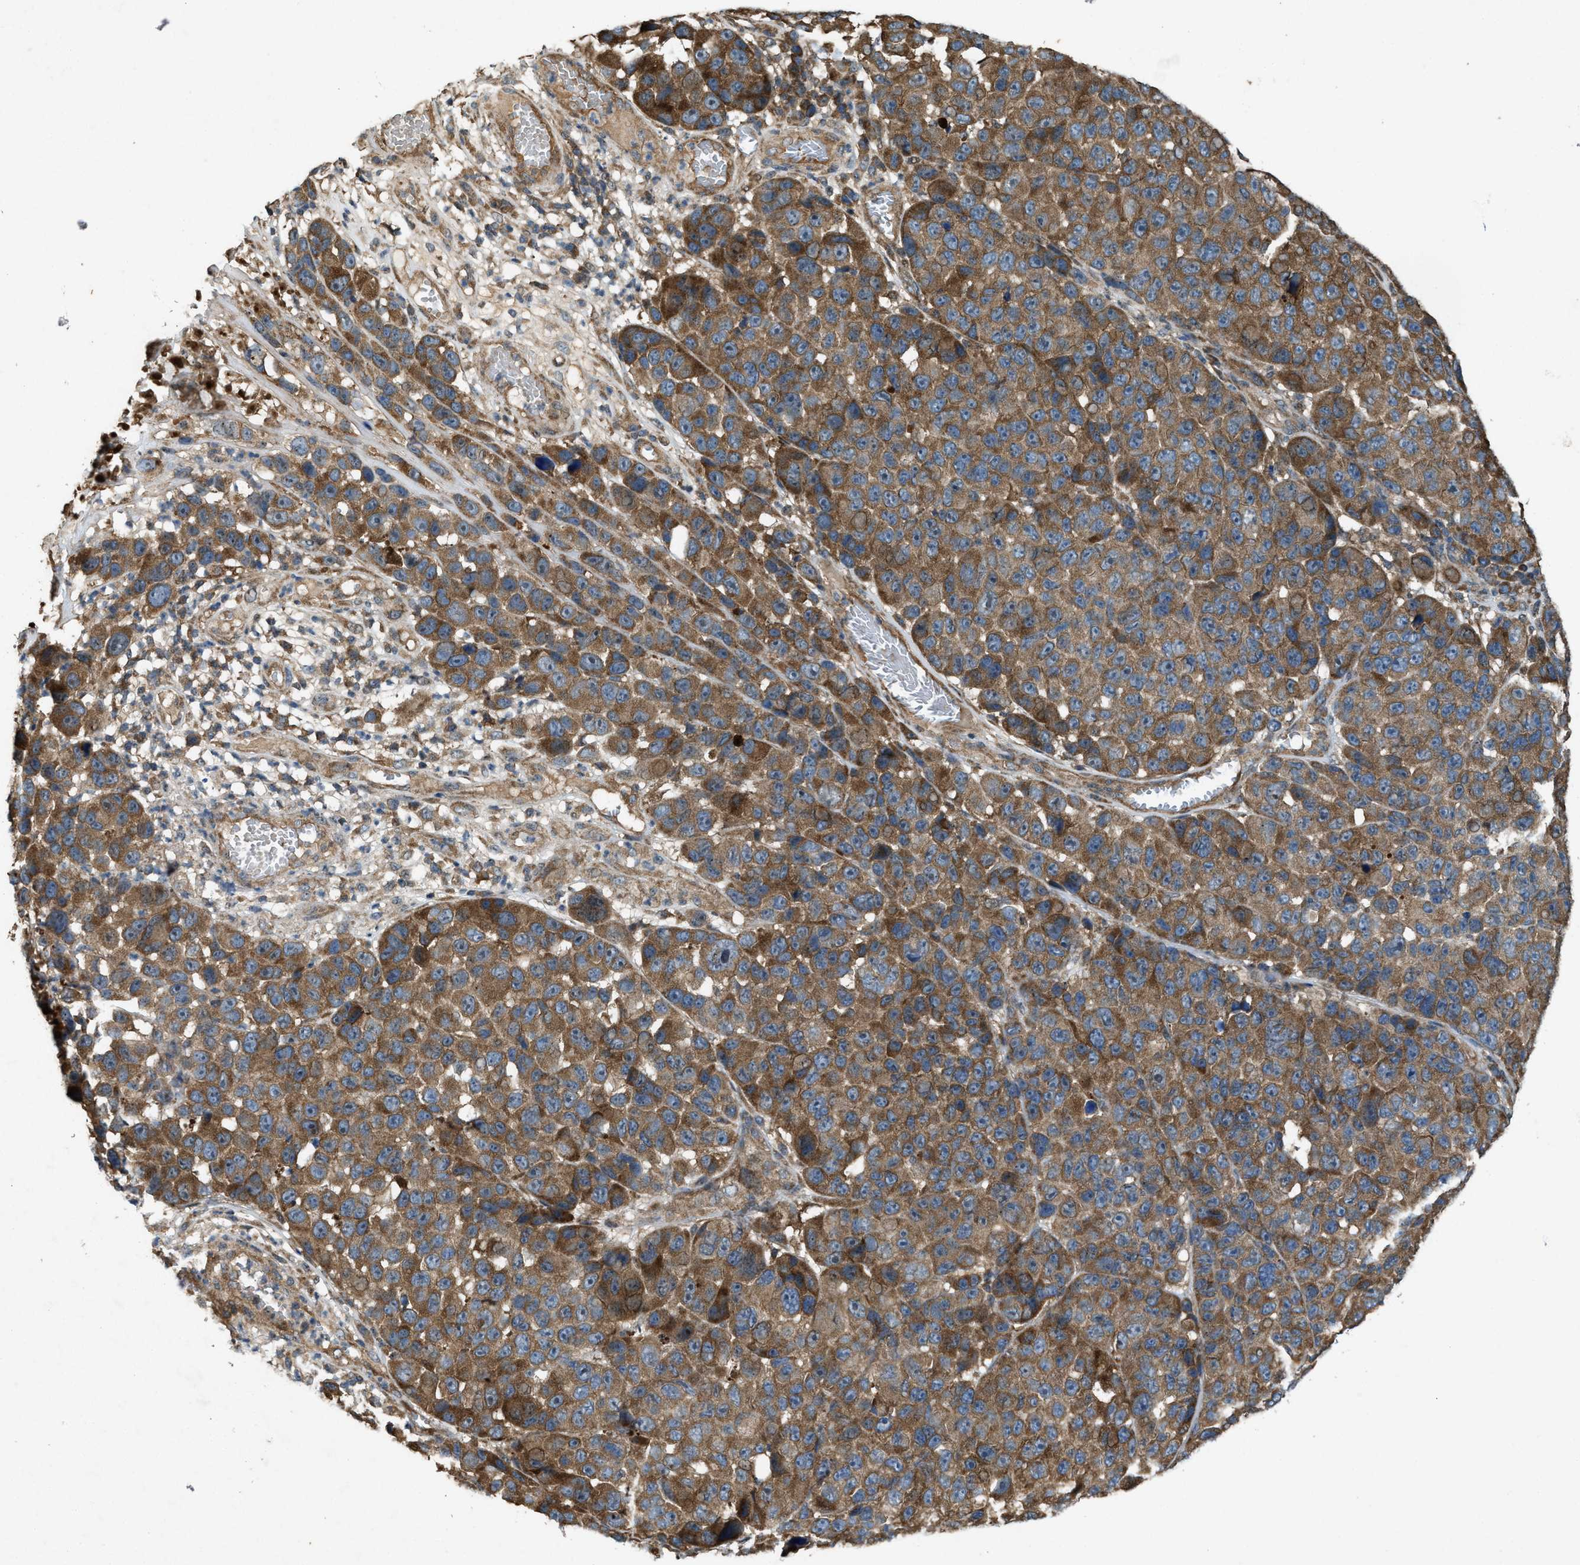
{"staining": {"intensity": "moderate", "quantity": ">75%", "location": "cytoplasmic/membranous"}, "tissue": "melanoma", "cell_type": "Tumor cells", "image_type": "cancer", "snomed": [{"axis": "morphology", "description": "Malignant melanoma, NOS"}, {"axis": "topography", "description": "Skin"}], "caption": "Malignant melanoma stained with a protein marker demonstrates moderate staining in tumor cells.", "gene": "PDP2", "patient": {"sex": "male", "age": 53}}